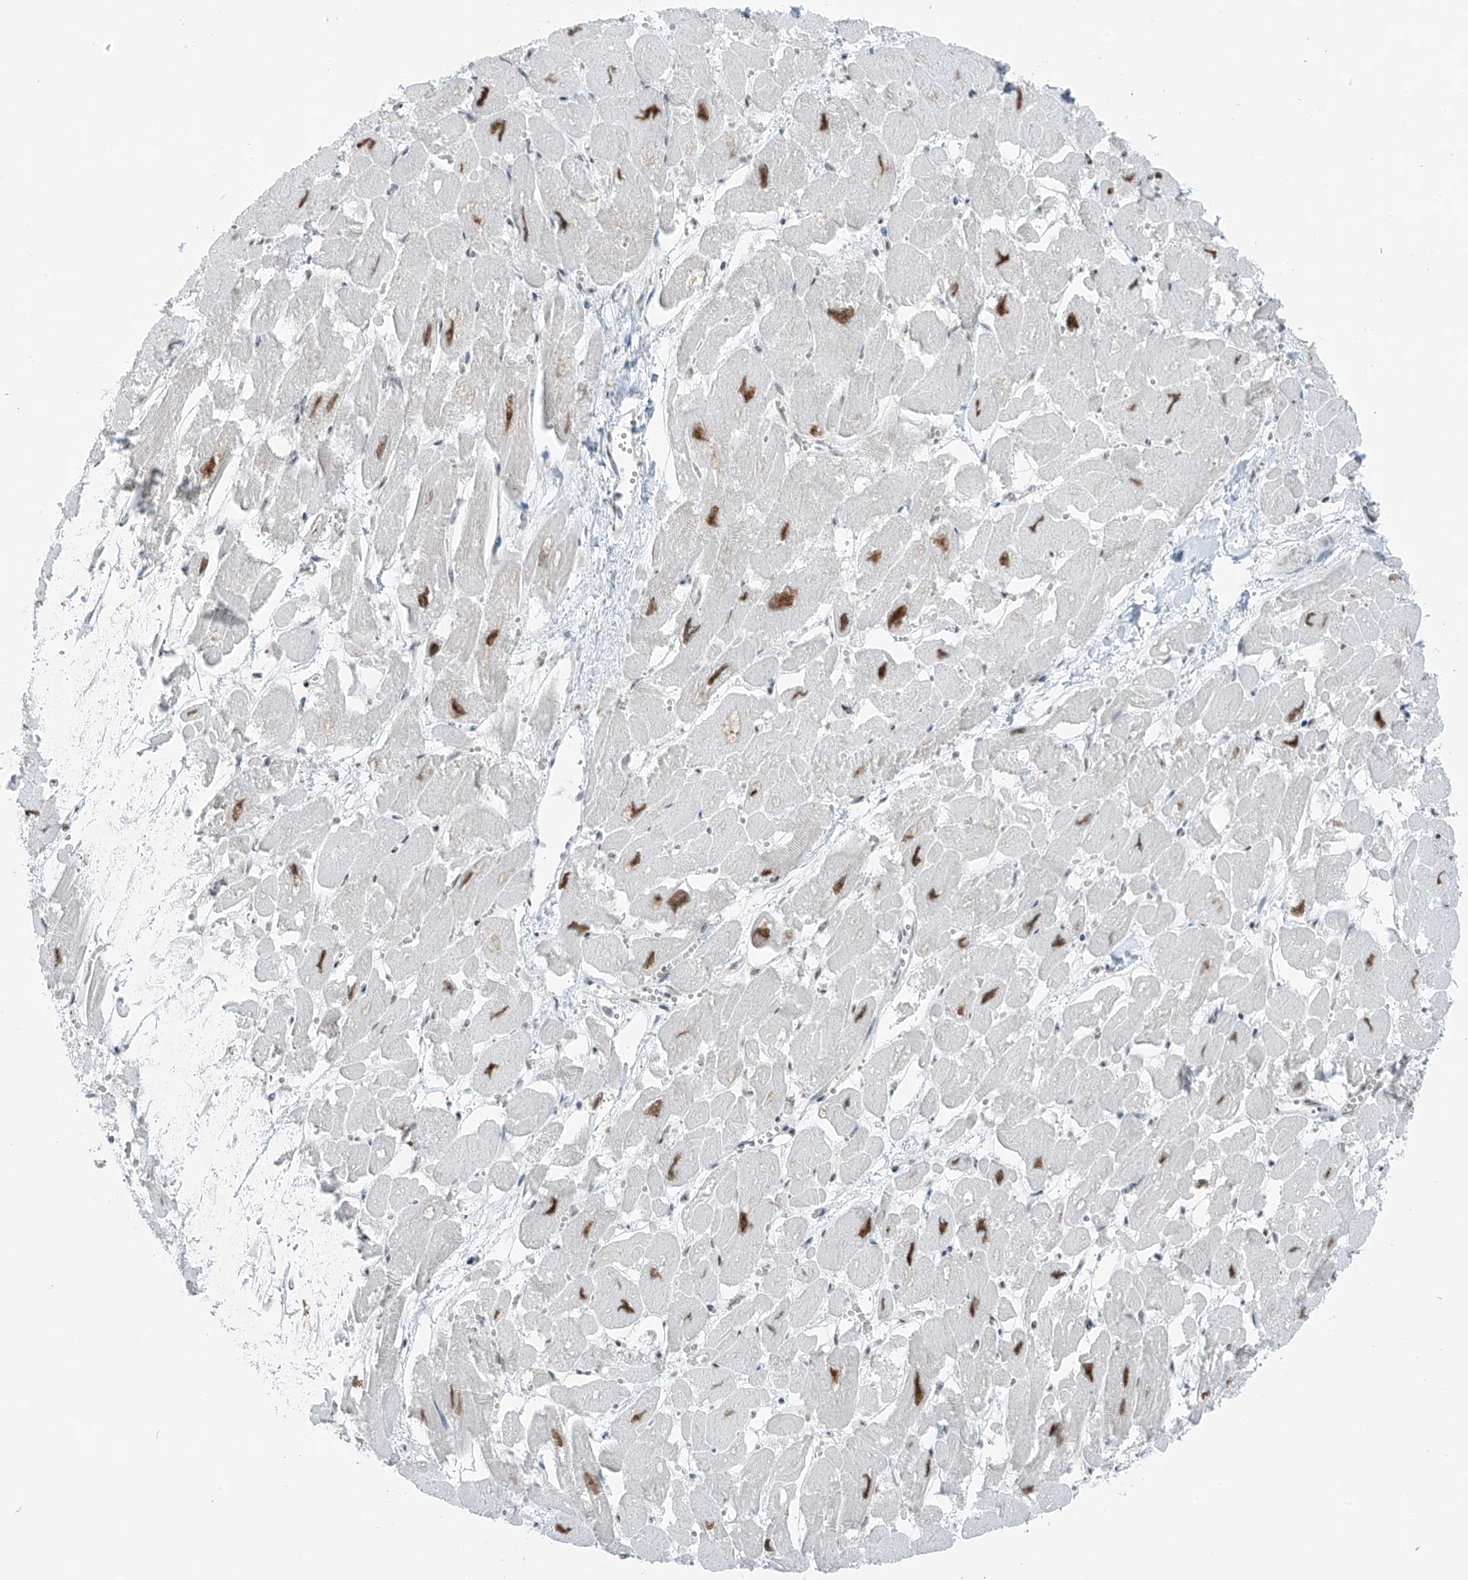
{"staining": {"intensity": "moderate", "quantity": "25%-75%", "location": "nuclear"}, "tissue": "heart muscle", "cell_type": "Cardiomyocytes", "image_type": "normal", "snomed": [{"axis": "morphology", "description": "Normal tissue, NOS"}, {"axis": "topography", "description": "Heart"}], "caption": "A micrograph showing moderate nuclear staining in about 25%-75% of cardiomyocytes in benign heart muscle, as visualized by brown immunohistochemical staining.", "gene": "WRNIP1", "patient": {"sex": "male", "age": 54}}